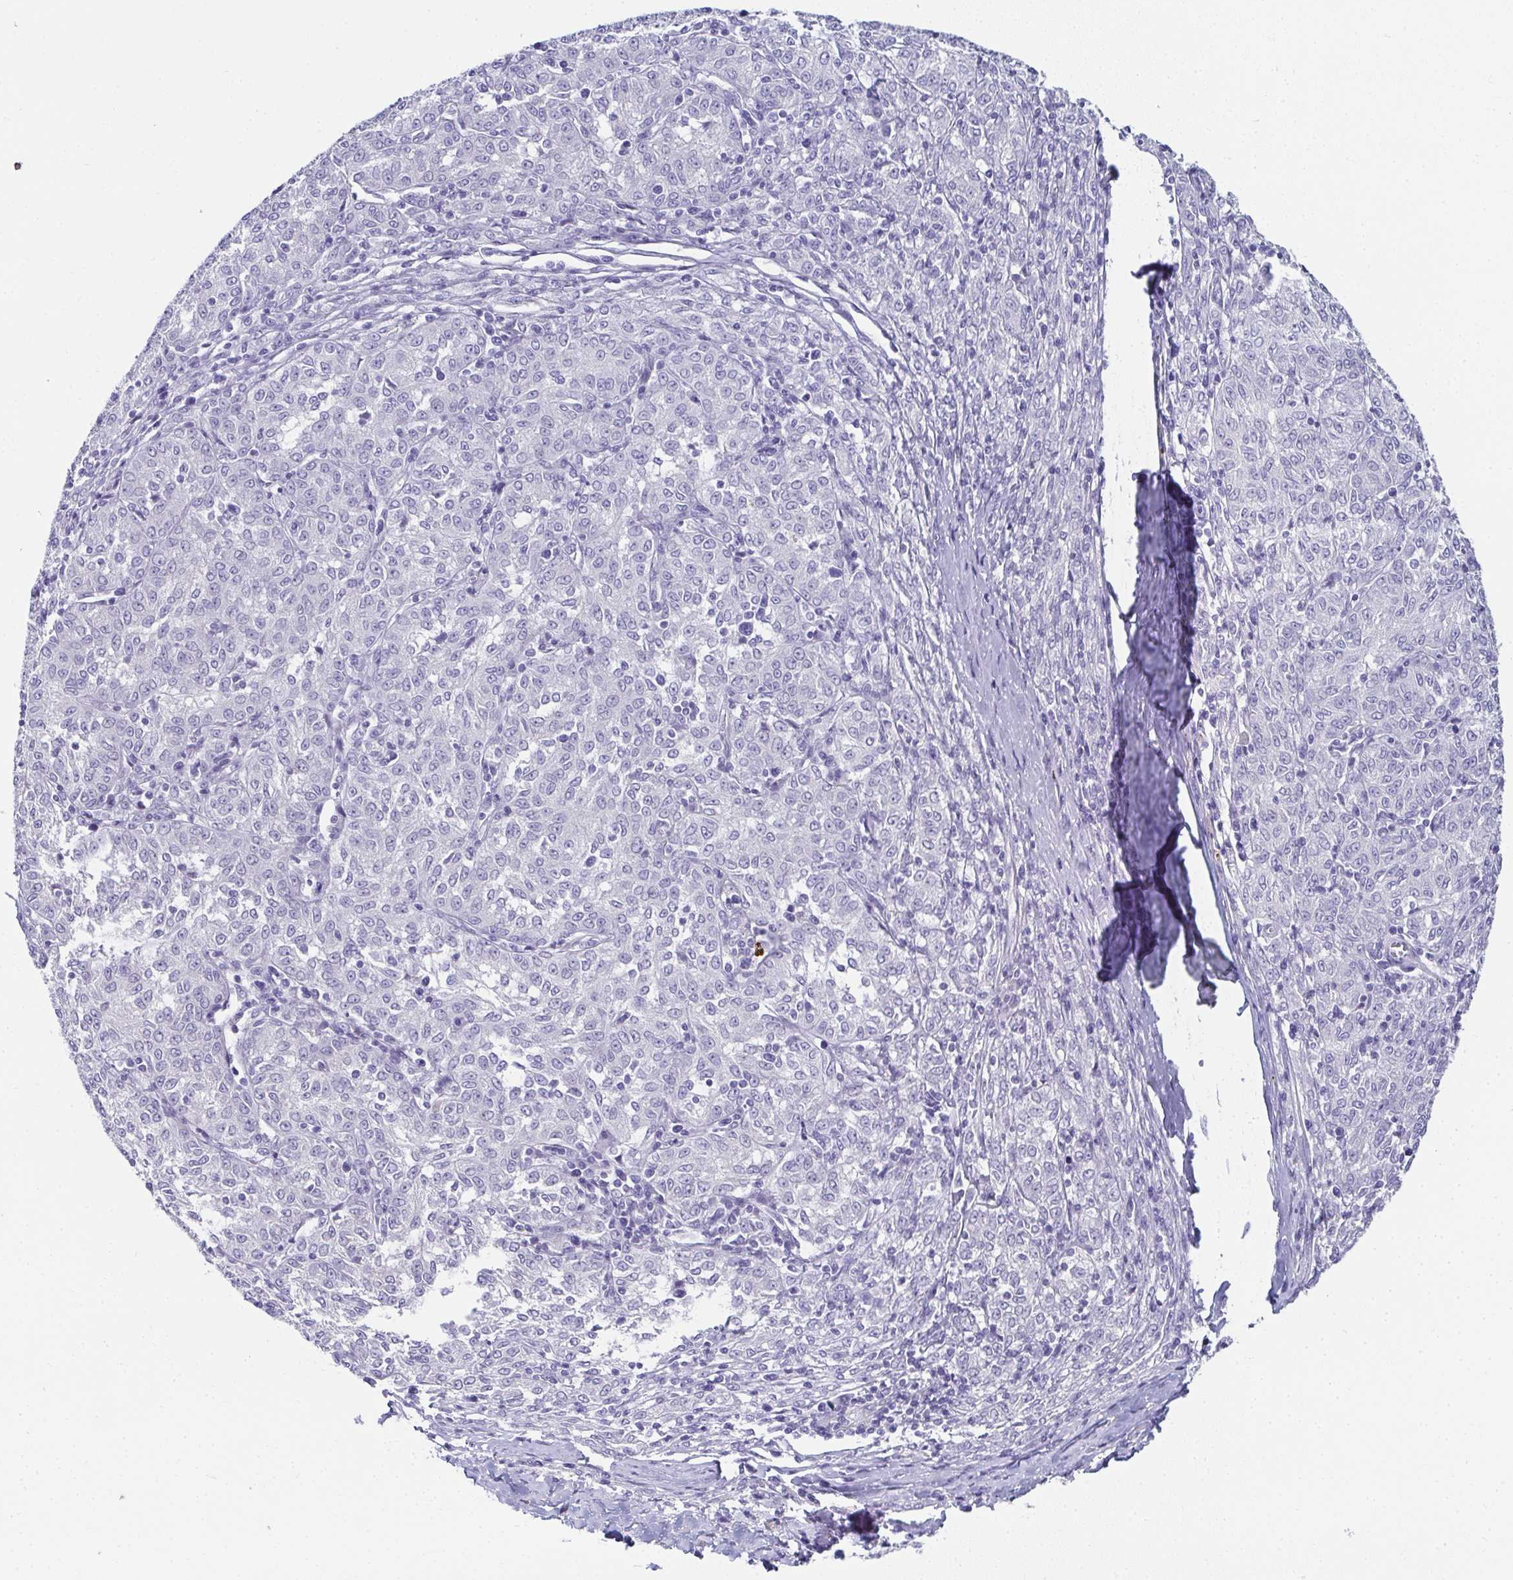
{"staining": {"intensity": "negative", "quantity": "none", "location": "none"}, "tissue": "melanoma", "cell_type": "Tumor cells", "image_type": "cancer", "snomed": [{"axis": "morphology", "description": "Malignant melanoma, NOS"}, {"axis": "topography", "description": "Skin"}], "caption": "Immunohistochemistry (IHC) micrograph of human malignant melanoma stained for a protein (brown), which exhibits no expression in tumor cells.", "gene": "RBP1", "patient": {"sex": "female", "age": 72}}